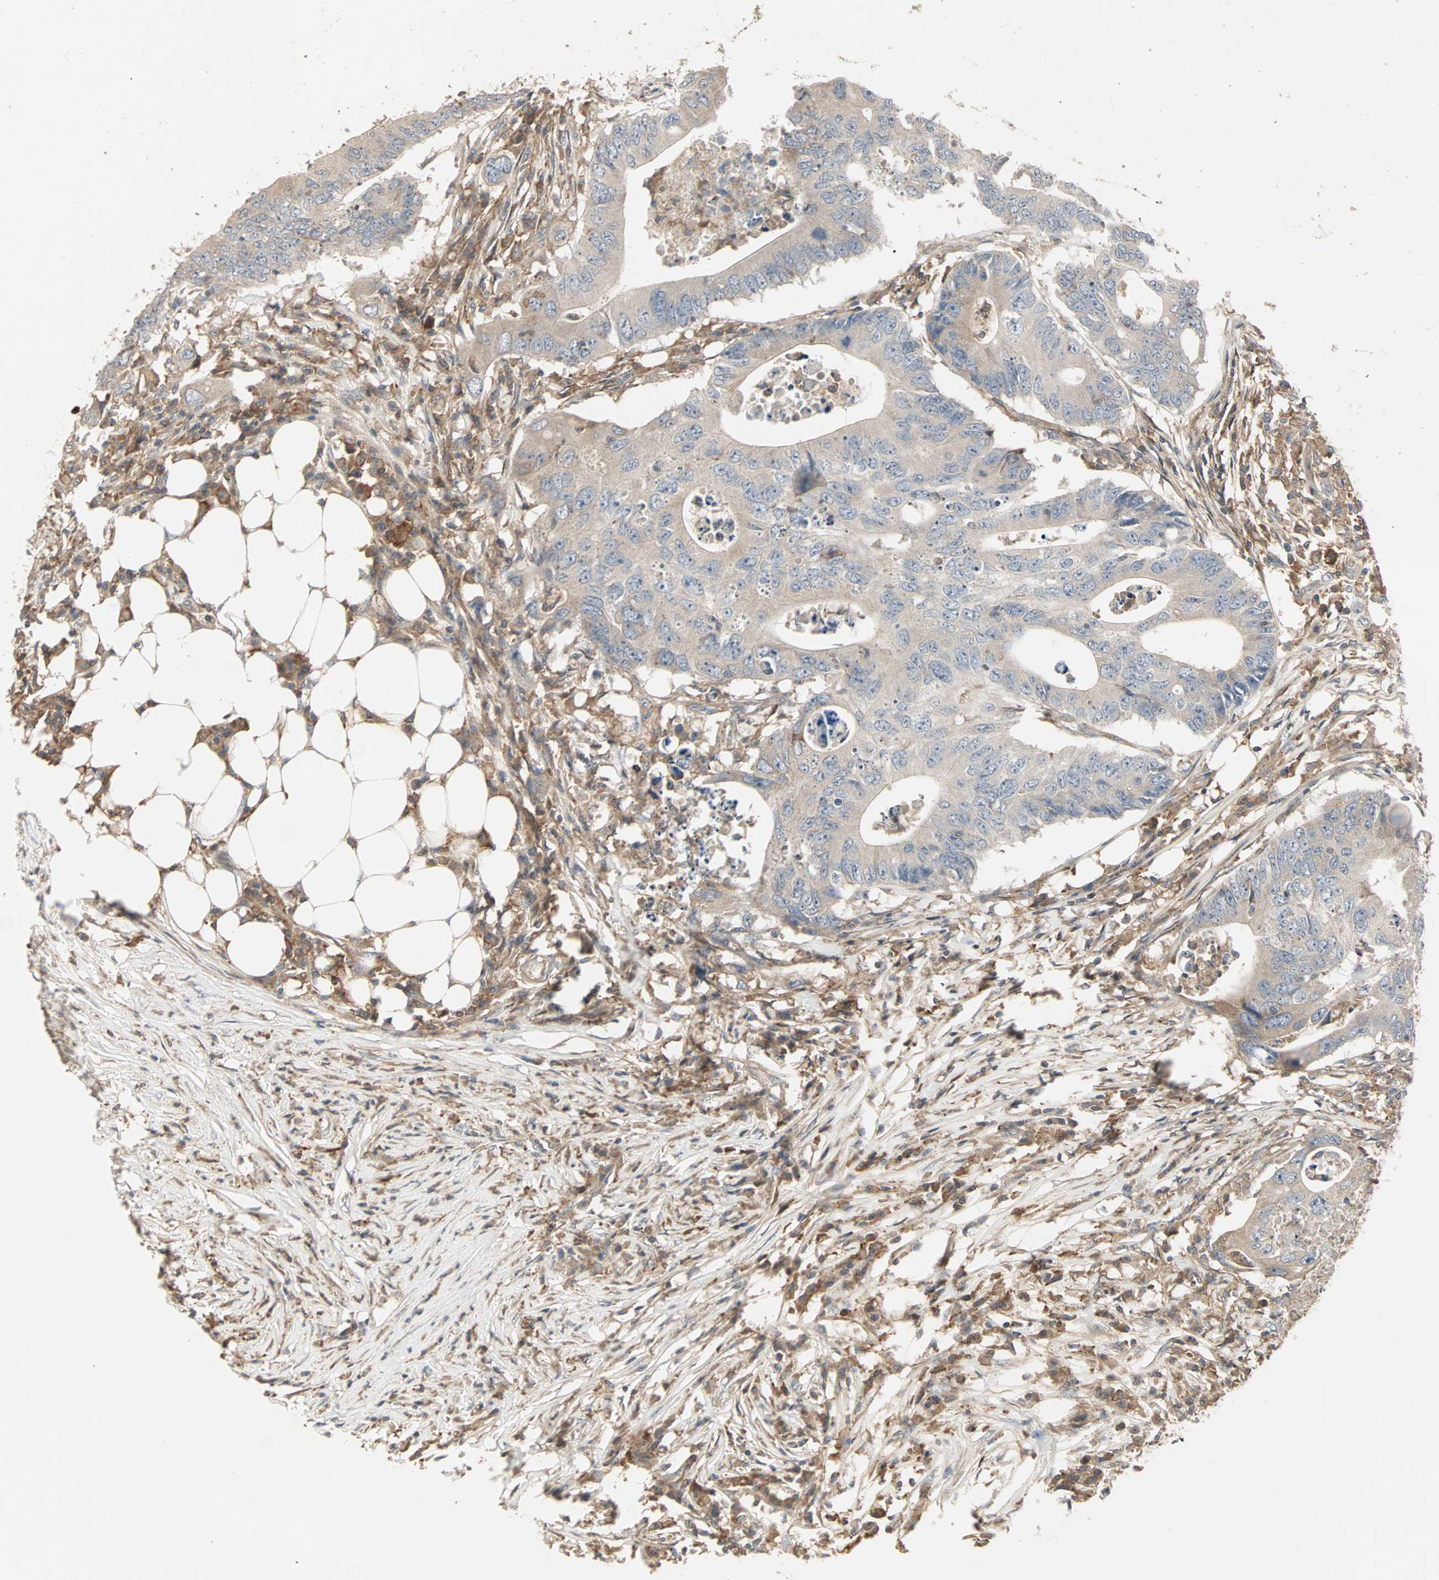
{"staining": {"intensity": "weak", "quantity": ">75%", "location": "cytoplasmic/membranous"}, "tissue": "colorectal cancer", "cell_type": "Tumor cells", "image_type": "cancer", "snomed": [{"axis": "morphology", "description": "Adenocarcinoma, NOS"}, {"axis": "topography", "description": "Colon"}], "caption": "Colorectal adenocarcinoma stained with a protein marker demonstrates weak staining in tumor cells.", "gene": "GNAI2", "patient": {"sex": "male", "age": 71}}